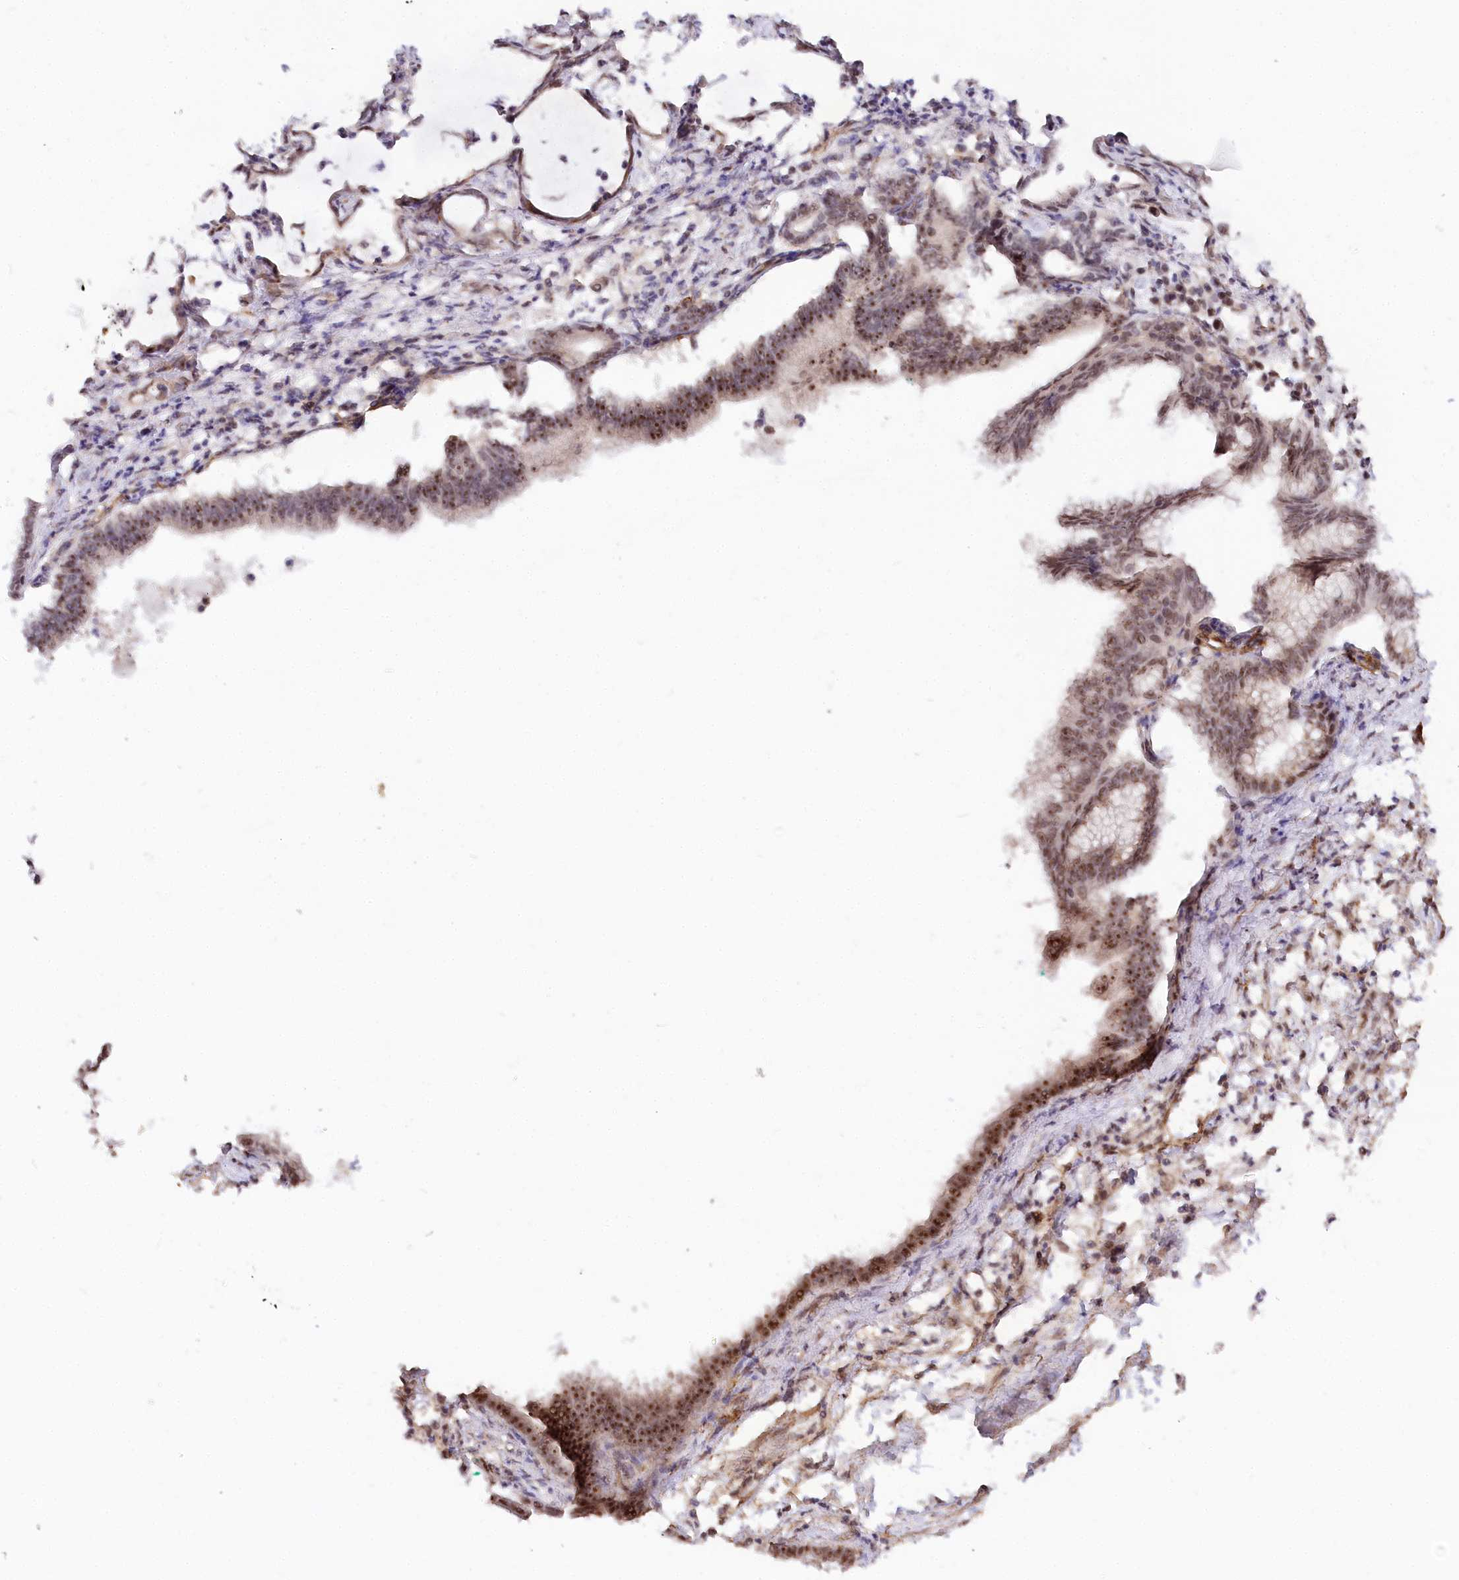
{"staining": {"intensity": "moderate", "quantity": "25%-75%", "location": "nuclear"}, "tissue": "pancreatic cancer", "cell_type": "Tumor cells", "image_type": "cancer", "snomed": [{"axis": "morphology", "description": "Adenocarcinoma, NOS"}, {"axis": "topography", "description": "Pancreas"}], "caption": "Pancreatic adenocarcinoma stained for a protein exhibits moderate nuclear positivity in tumor cells. Using DAB (3,3'-diaminobenzidine) (brown) and hematoxylin (blue) stains, captured at high magnification using brightfield microscopy.", "gene": "GNL3L", "patient": {"sex": "female", "age": 55}}